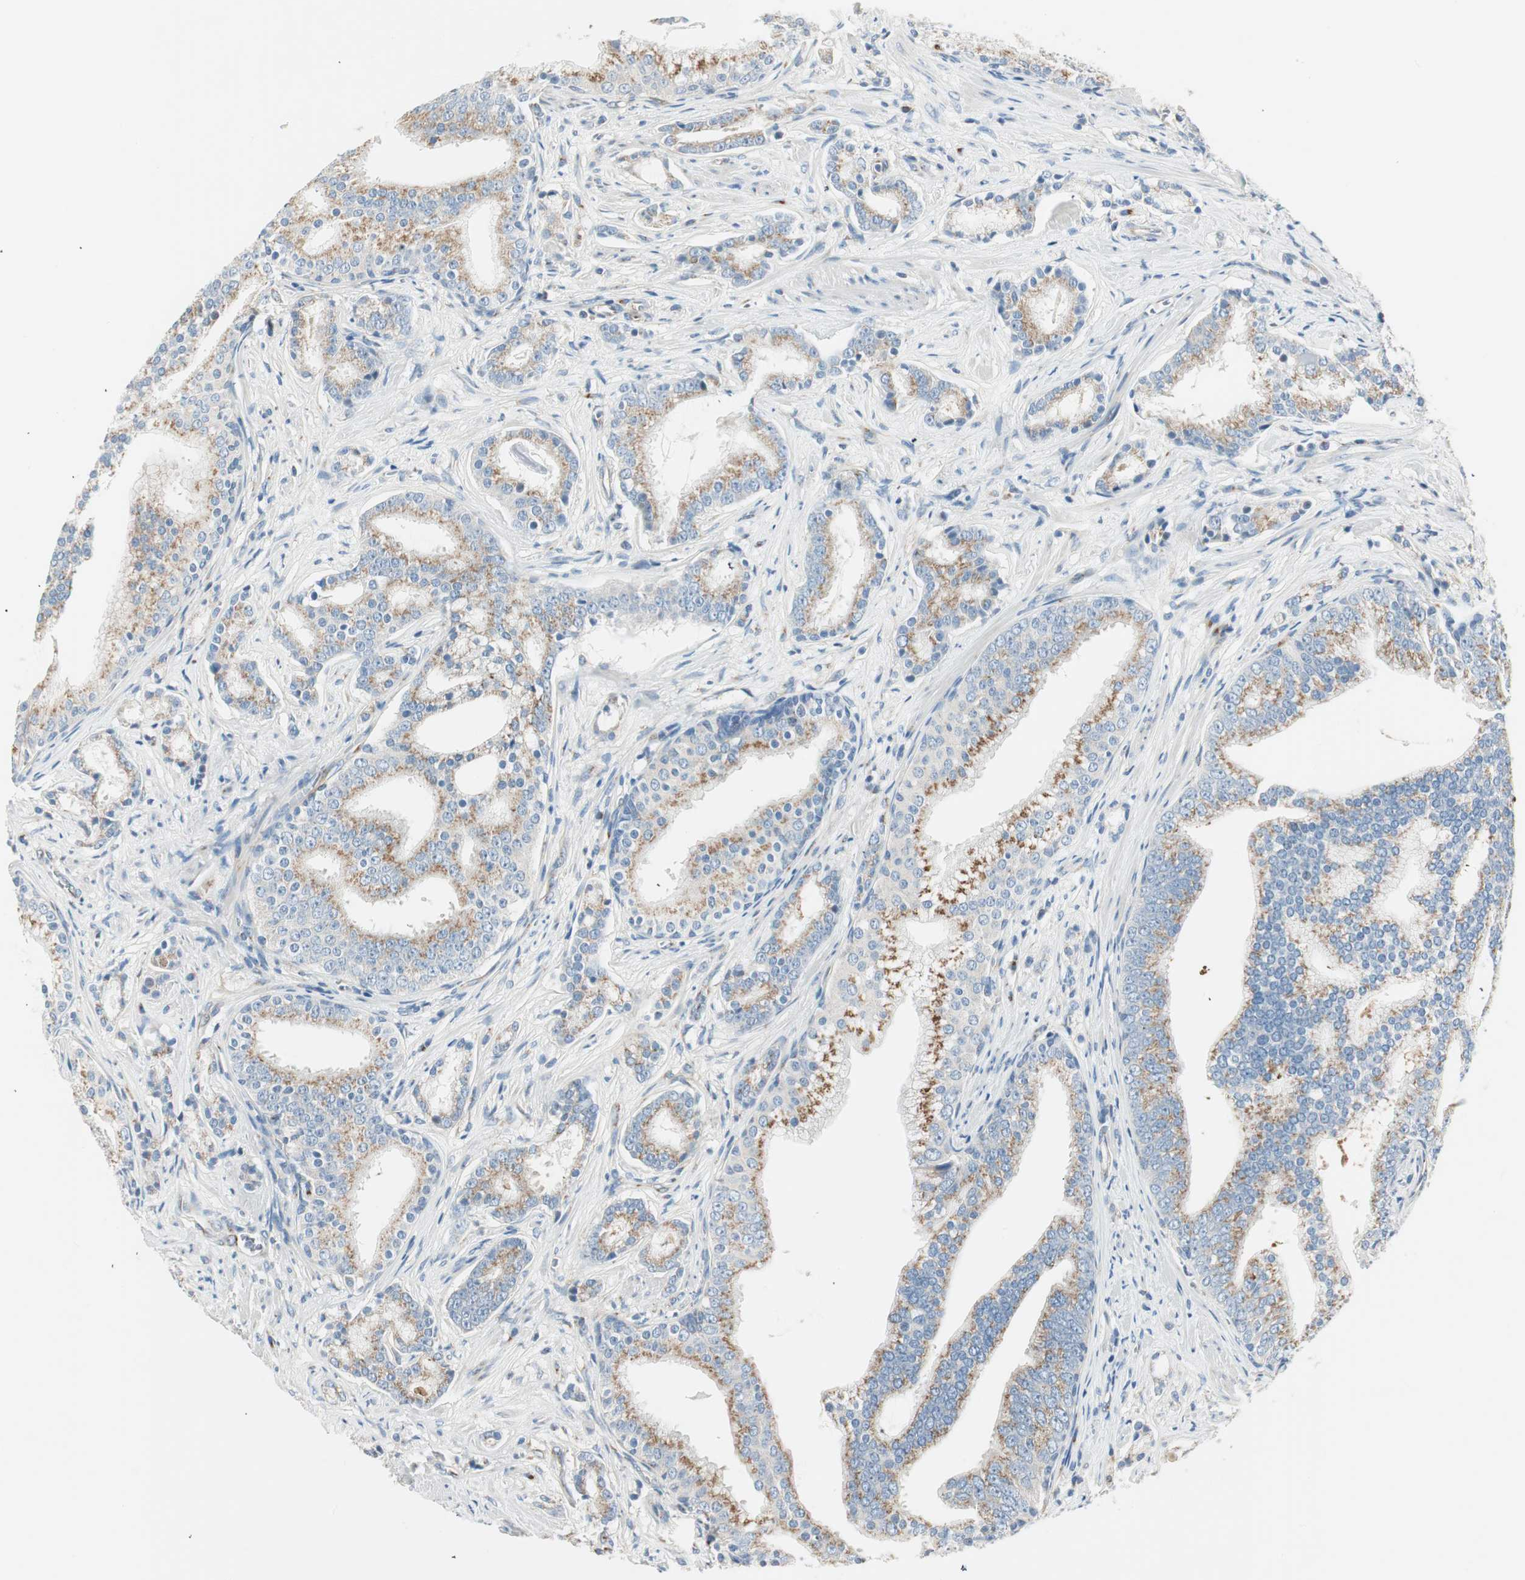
{"staining": {"intensity": "moderate", "quantity": ">75%", "location": "cytoplasmic/membranous"}, "tissue": "prostate cancer", "cell_type": "Tumor cells", "image_type": "cancer", "snomed": [{"axis": "morphology", "description": "Adenocarcinoma, Low grade"}, {"axis": "topography", "description": "Prostate"}], "caption": "A medium amount of moderate cytoplasmic/membranous staining is present in about >75% of tumor cells in prostate cancer (low-grade adenocarcinoma) tissue. Using DAB (3,3'-diaminobenzidine) (brown) and hematoxylin (blue) stains, captured at high magnification using brightfield microscopy.", "gene": "TMF1", "patient": {"sex": "male", "age": 58}}